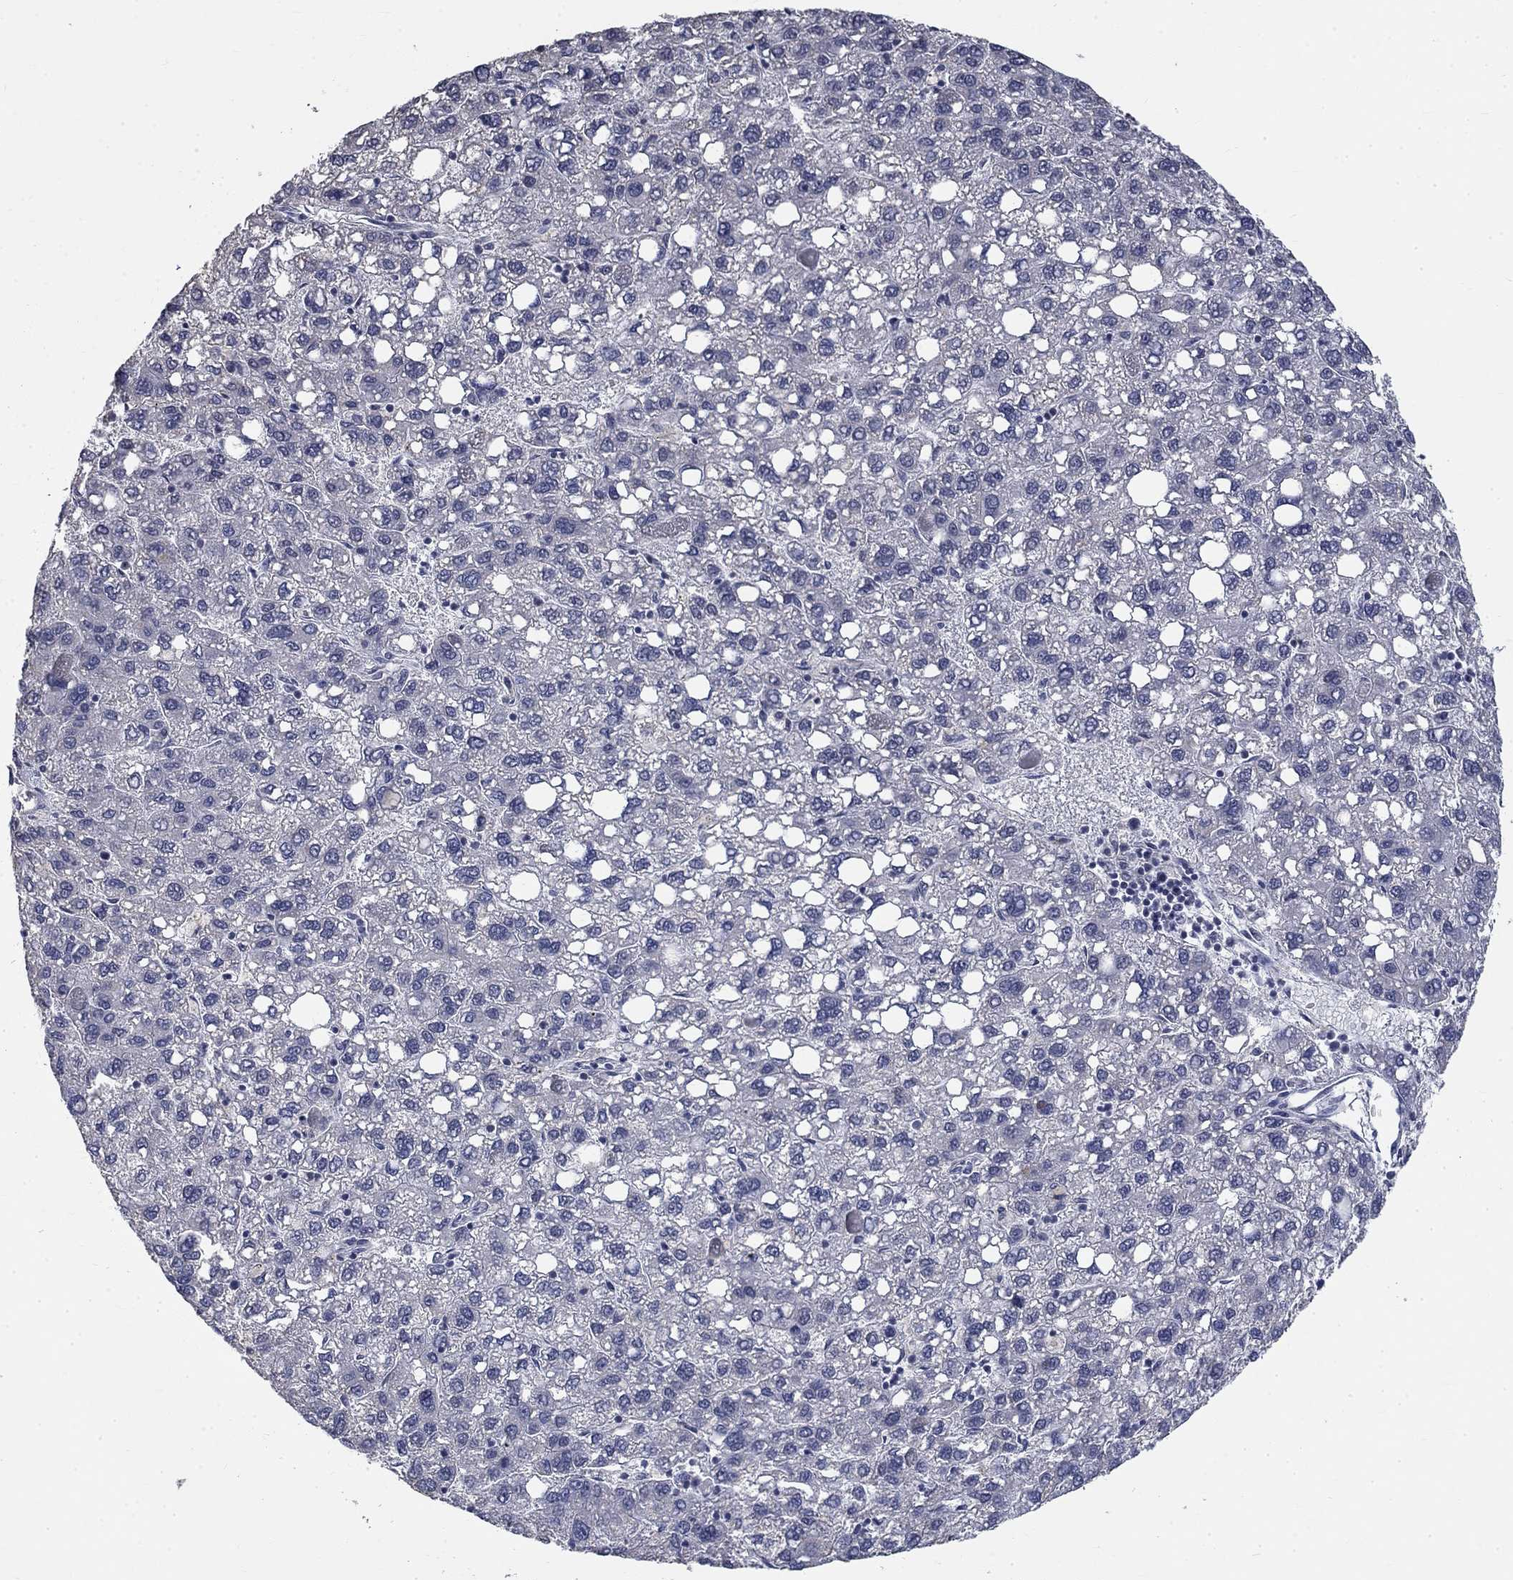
{"staining": {"intensity": "negative", "quantity": "none", "location": "none"}, "tissue": "liver cancer", "cell_type": "Tumor cells", "image_type": "cancer", "snomed": [{"axis": "morphology", "description": "Carcinoma, Hepatocellular, NOS"}, {"axis": "topography", "description": "Liver"}], "caption": "Immunohistochemical staining of hepatocellular carcinoma (liver) reveals no significant positivity in tumor cells.", "gene": "SPATA33", "patient": {"sex": "female", "age": 82}}